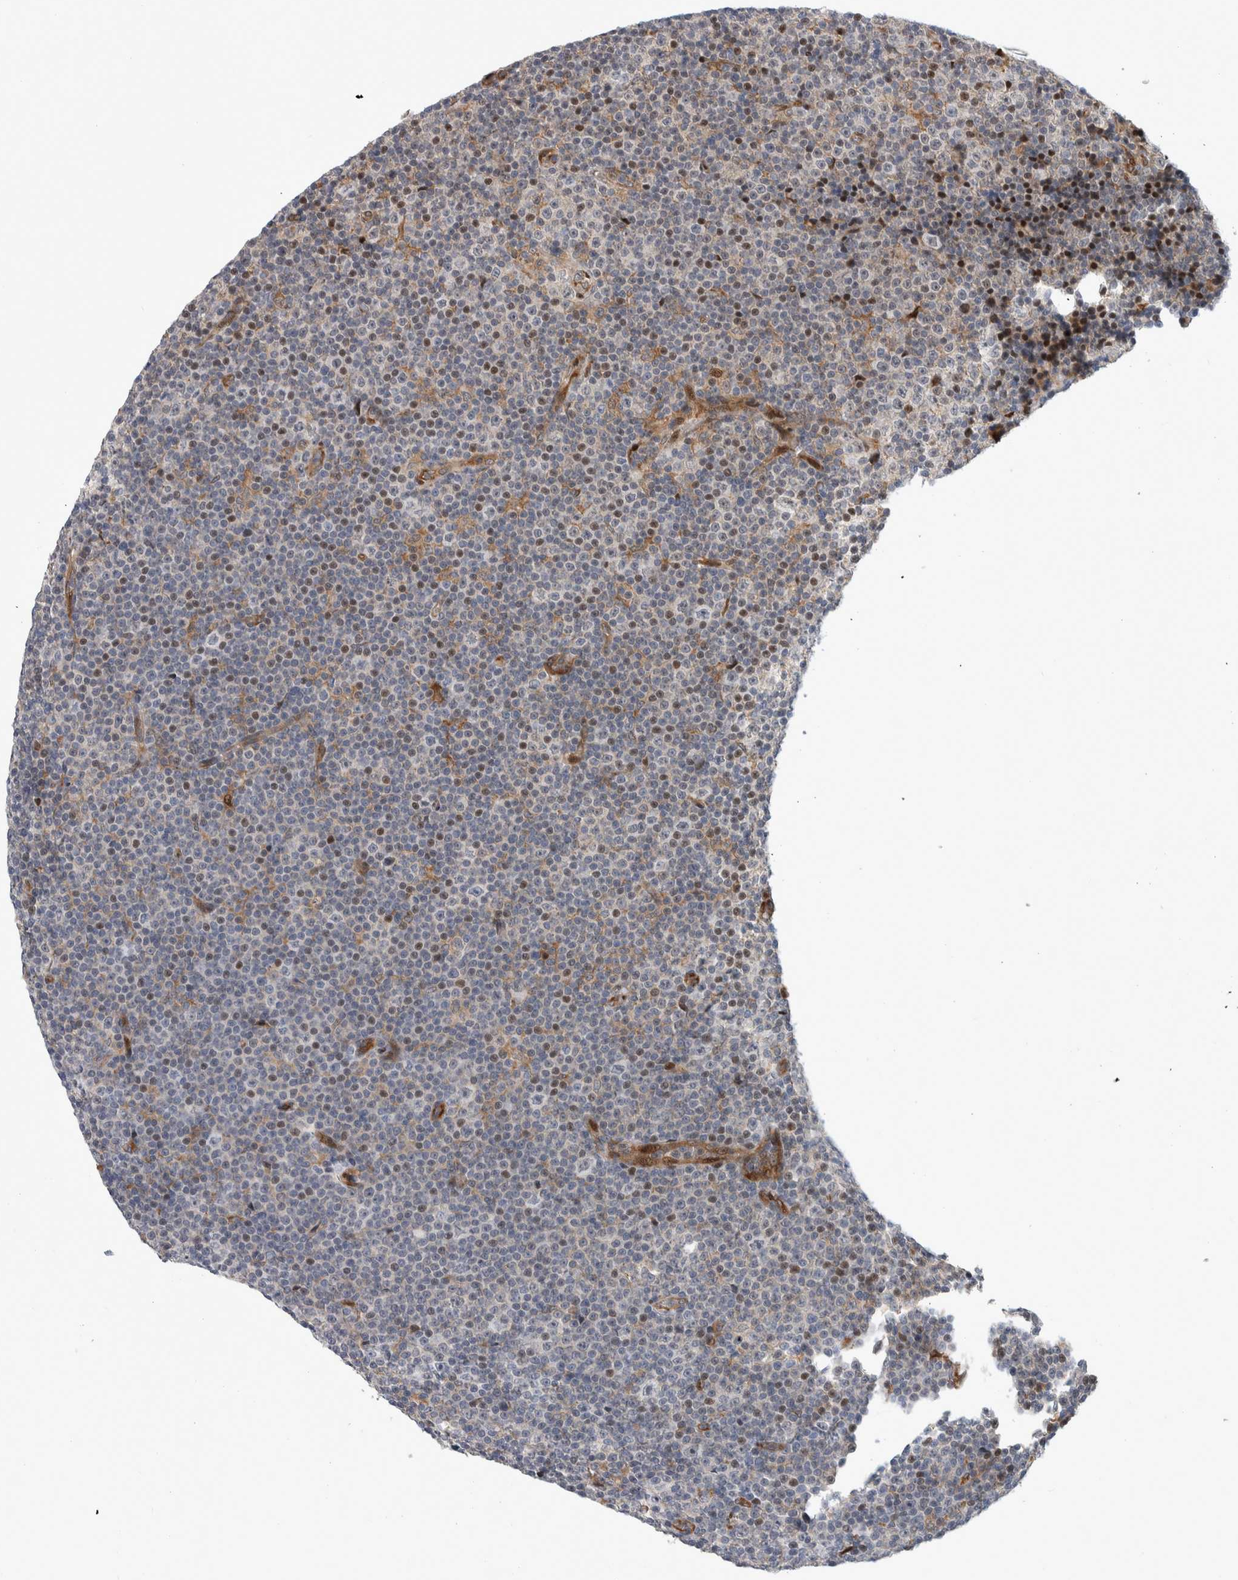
{"staining": {"intensity": "weak", "quantity": "25%-75%", "location": "nuclear"}, "tissue": "lymphoma", "cell_type": "Tumor cells", "image_type": "cancer", "snomed": [{"axis": "morphology", "description": "Malignant lymphoma, non-Hodgkin's type, Low grade"}, {"axis": "topography", "description": "Lymph node"}], "caption": "Immunohistochemical staining of low-grade malignant lymphoma, non-Hodgkin's type reveals low levels of weak nuclear expression in about 25%-75% of tumor cells. The protein is stained brown, and the nuclei are stained in blue (DAB (3,3'-diaminobenzidine) IHC with brightfield microscopy, high magnification).", "gene": "MSL1", "patient": {"sex": "female", "age": 67}}